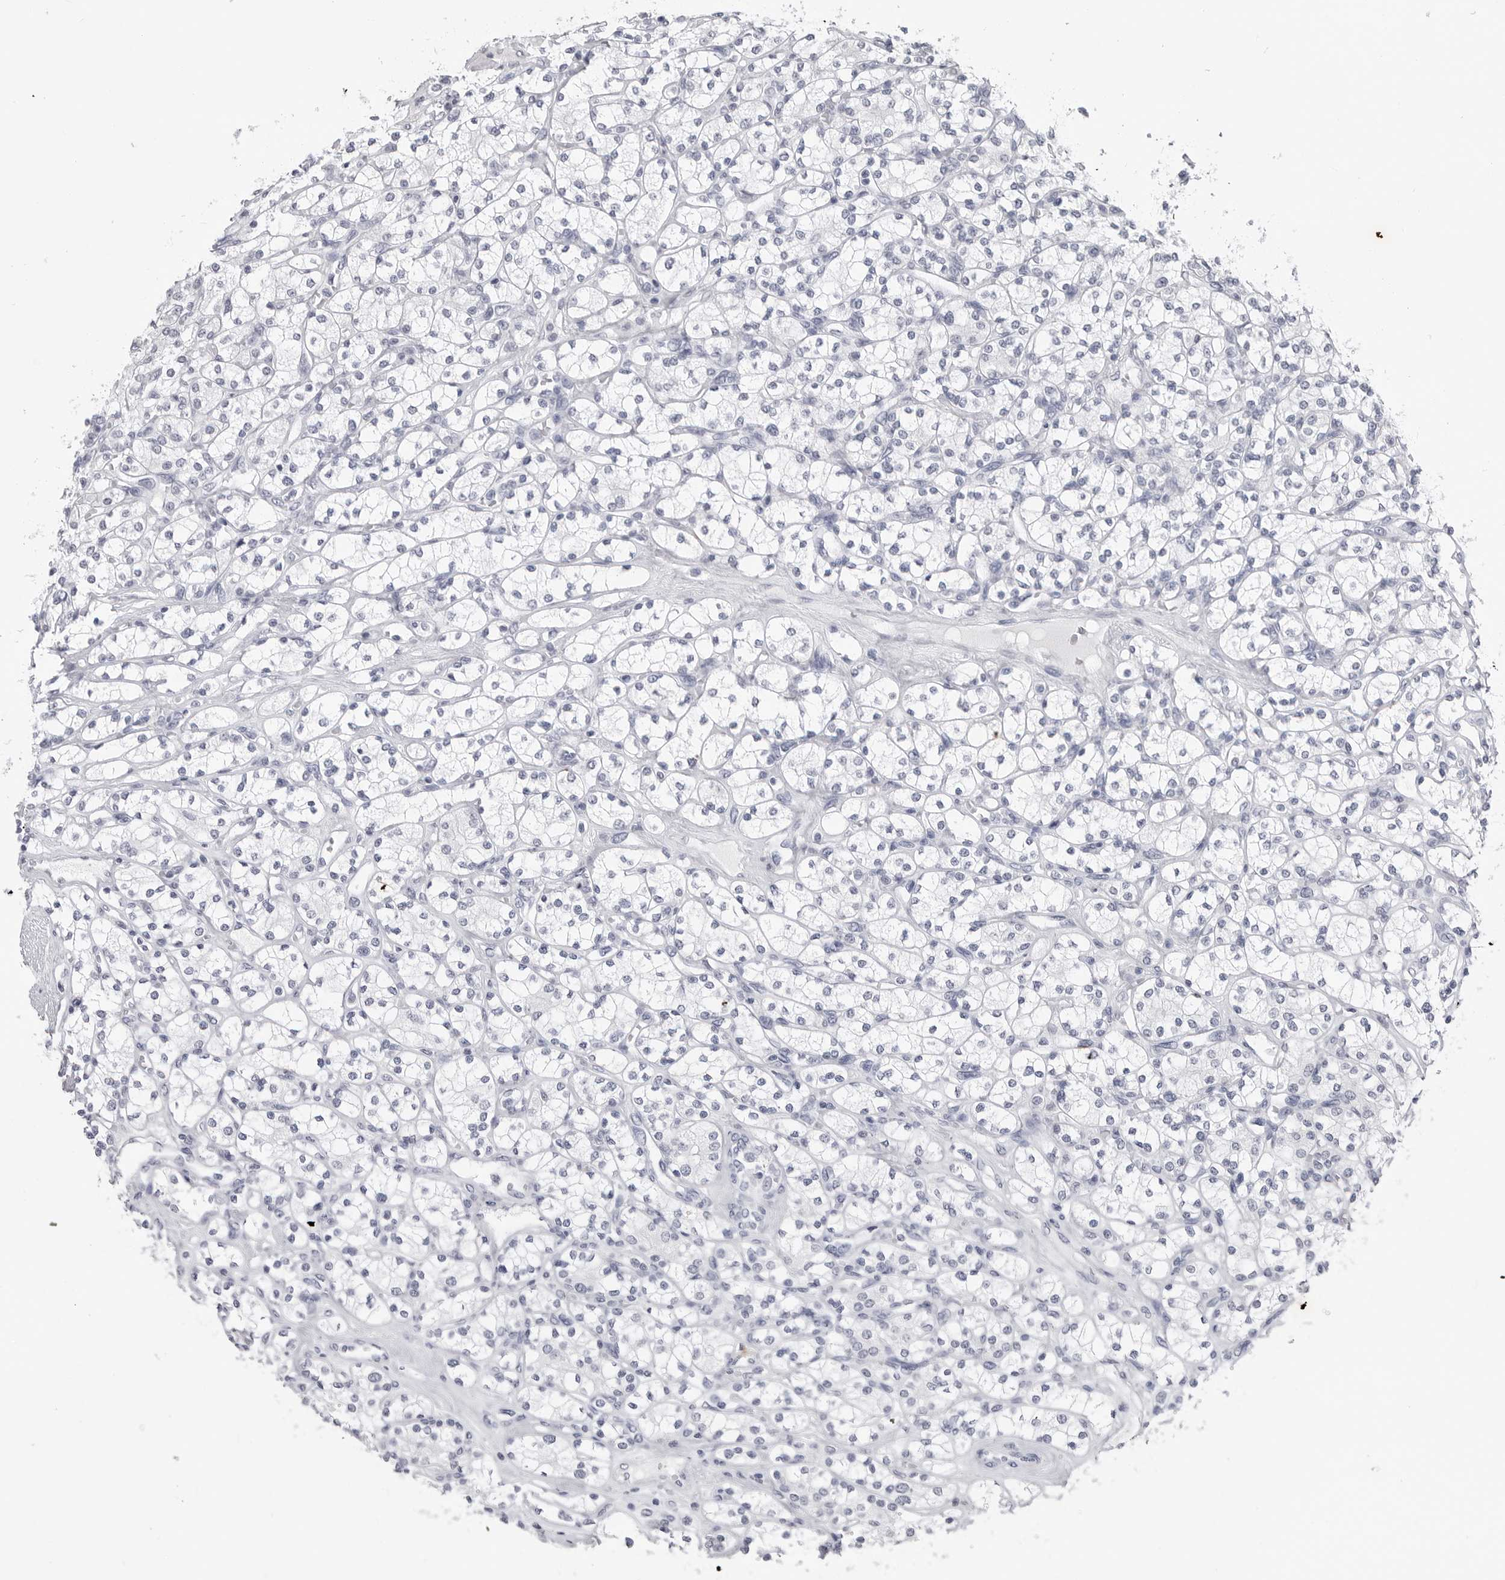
{"staining": {"intensity": "negative", "quantity": "none", "location": "none"}, "tissue": "renal cancer", "cell_type": "Tumor cells", "image_type": "cancer", "snomed": [{"axis": "morphology", "description": "Adenocarcinoma, NOS"}, {"axis": "topography", "description": "Kidney"}], "caption": "There is no significant staining in tumor cells of renal cancer.", "gene": "PGA3", "patient": {"sex": "male", "age": 77}}